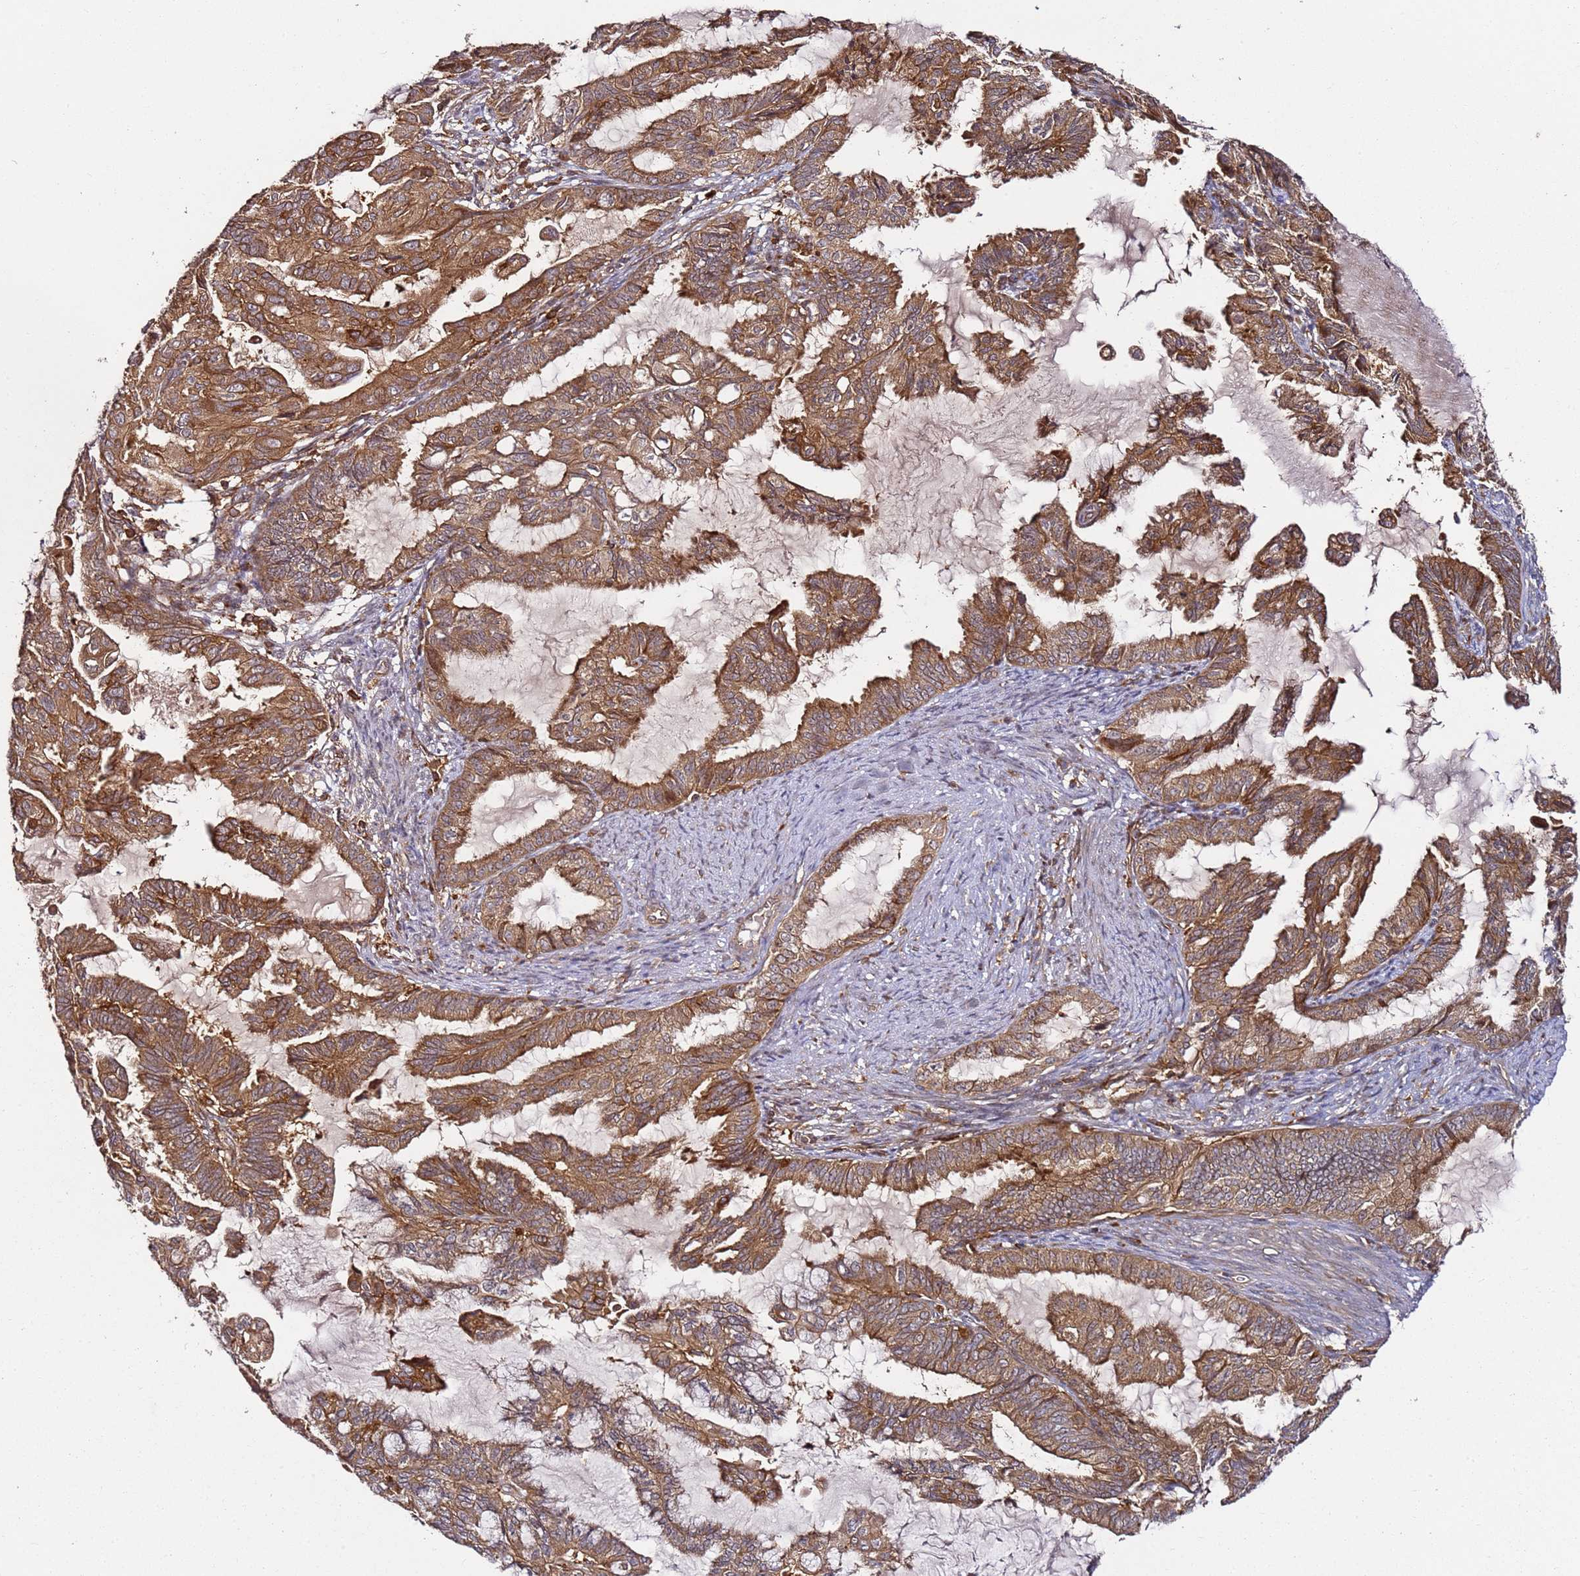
{"staining": {"intensity": "strong", "quantity": ">75%", "location": "cytoplasmic/membranous"}, "tissue": "endometrial cancer", "cell_type": "Tumor cells", "image_type": "cancer", "snomed": [{"axis": "morphology", "description": "Adenocarcinoma, NOS"}, {"axis": "topography", "description": "Endometrium"}], "caption": "Endometrial cancer (adenocarcinoma) stained with a protein marker reveals strong staining in tumor cells.", "gene": "PRMT7", "patient": {"sex": "female", "age": 86}}